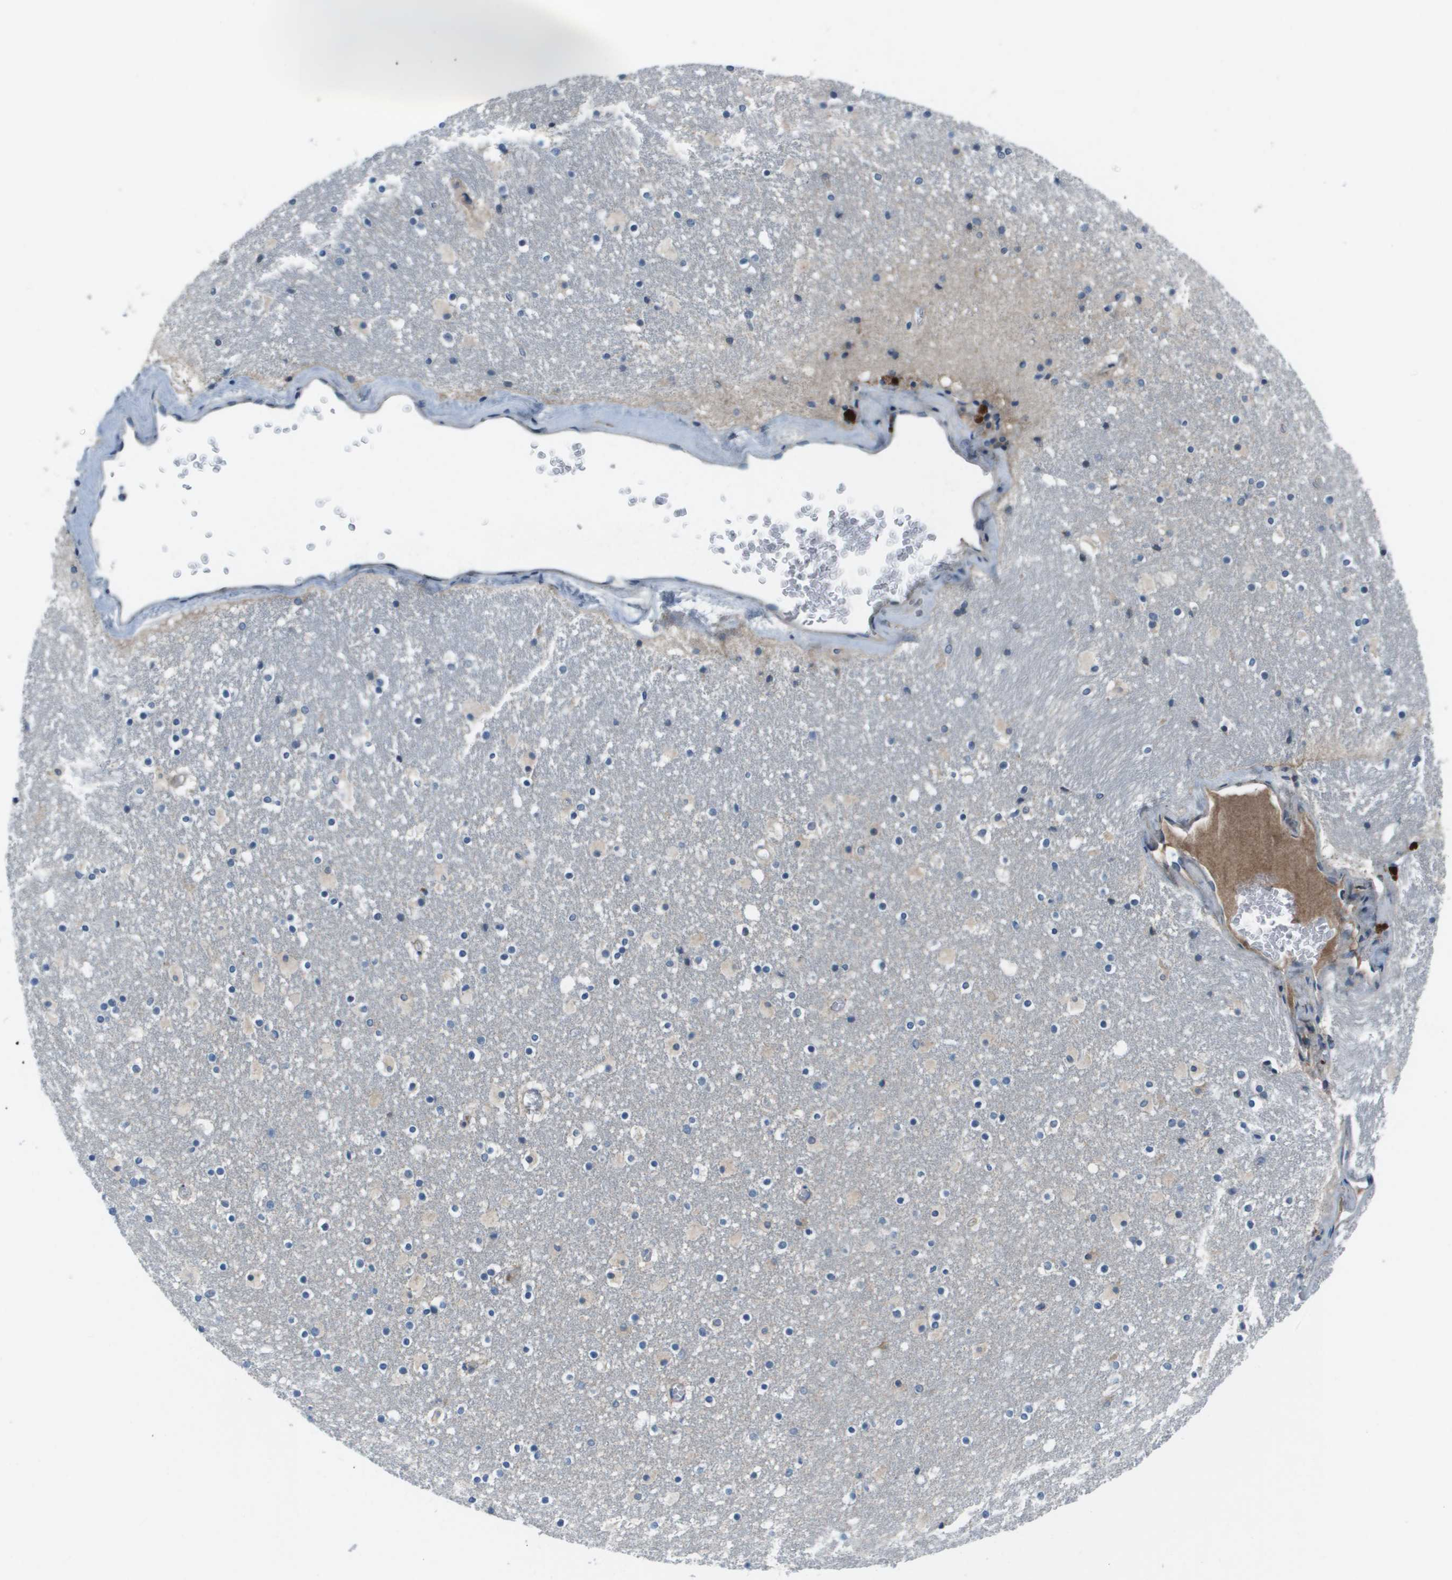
{"staining": {"intensity": "negative", "quantity": "none", "location": "none"}, "tissue": "caudate", "cell_type": "Glial cells", "image_type": "normal", "snomed": [{"axis": "morphology", "description": "Normal tissue, NOS"}, {"axis": "topography", "description": "Lateral ventricle wall"}], "caption": "High power microscopy photomicrograph of an immunohistochemistry (IHC) photomicrograph of normal caudate, revealing no significant staining in glial cells. (Brightfield microscopy of DAB (3,3'-diaminobenzidine) immunohistochemistry (IHC) at high magnification).", "gene": "PCOLCE", "patient": {"sex": "male", "age": 45}}